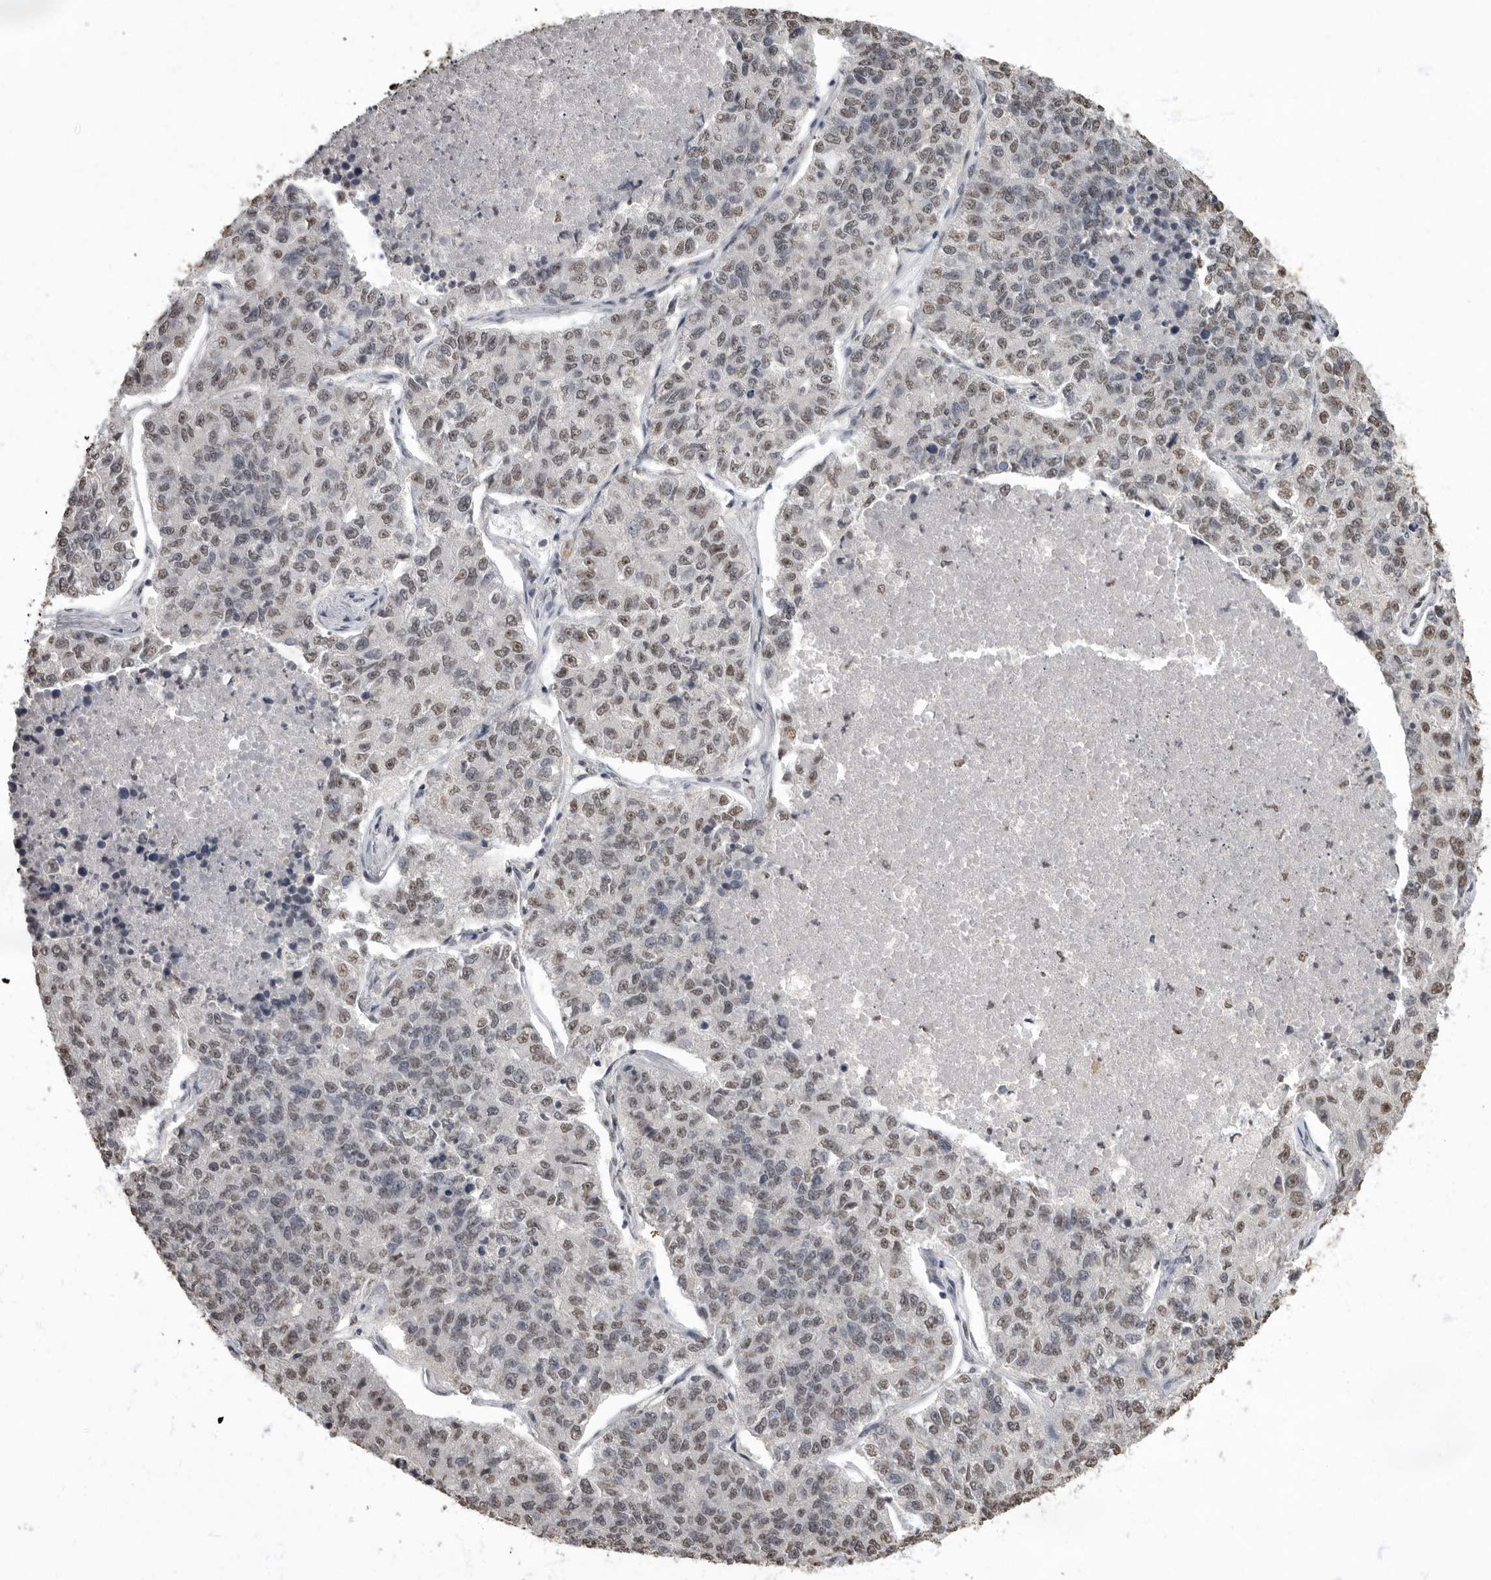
{"staining": {"intensity": "weak", "quantity": "25%-75%", "location": "nuclear"}, "tissue": "lung cancer", "cell_type": "Tumor cells", "image_type": "cancer", "snomed": [{"axis": "morphology", "description": "Adenocarcinoma, NOS"}, {"axis": "topography", "description": "Lung"}], "caption": "Lung cancer (adenocarcinoma) stained for a protein exhibits weak nuclear positivity in tumor cells. (DAB = brown stain, brightfield microscopy at high magnification).", "gene": "NBL1", "patient": {"sex": "male", "age": 49}}